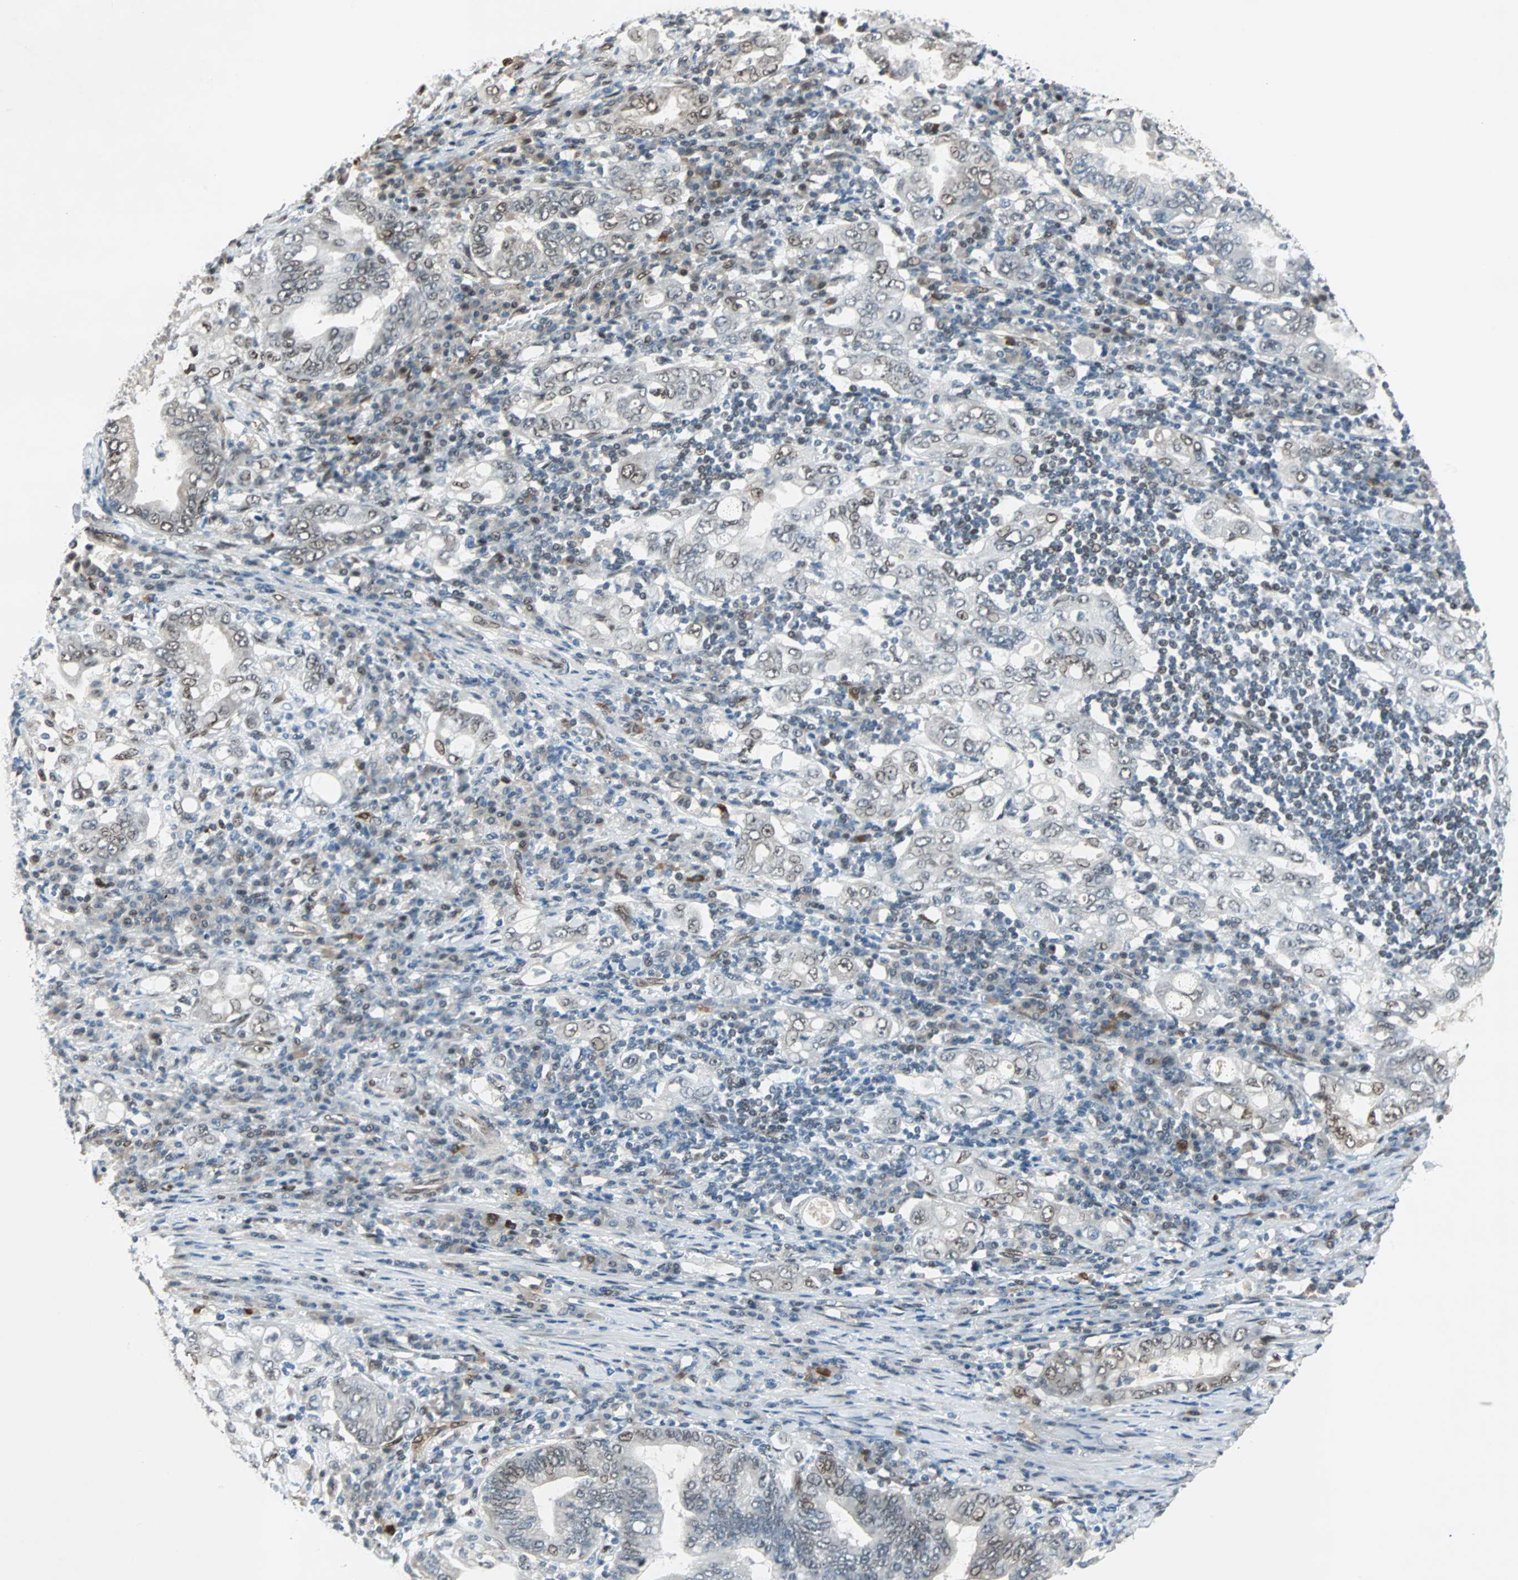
{"staining": {"intensity": "weak", "quantity": "<25%", "location": "nuclear"}, "tissue": "stomach cancer", "cell_type": "Tumor cells", "image_type": "cancer", "snomed": [{"axis": "morphology", "description": "Normal tissue, NOS"}, {"axis": "morphology", "description": "Adenocarcinoma, NOS"}, {"axis": "topography", "description": "Esophagus"}, {"axis": "topography", "description": "Stomach, upper"}, {"axis": "topography", "description": "Peripheral nerve tissue"}], "caption": "This photomicrograph is of stomach adenocarcinoma stained with immunohistochemistry (IHC) to label a protein in brown with the nuclei are counter-stained blue. There is no positivity in tumor cells.", "gene": "WWTR1", "patient": {"sex": "male", "age": 62}}